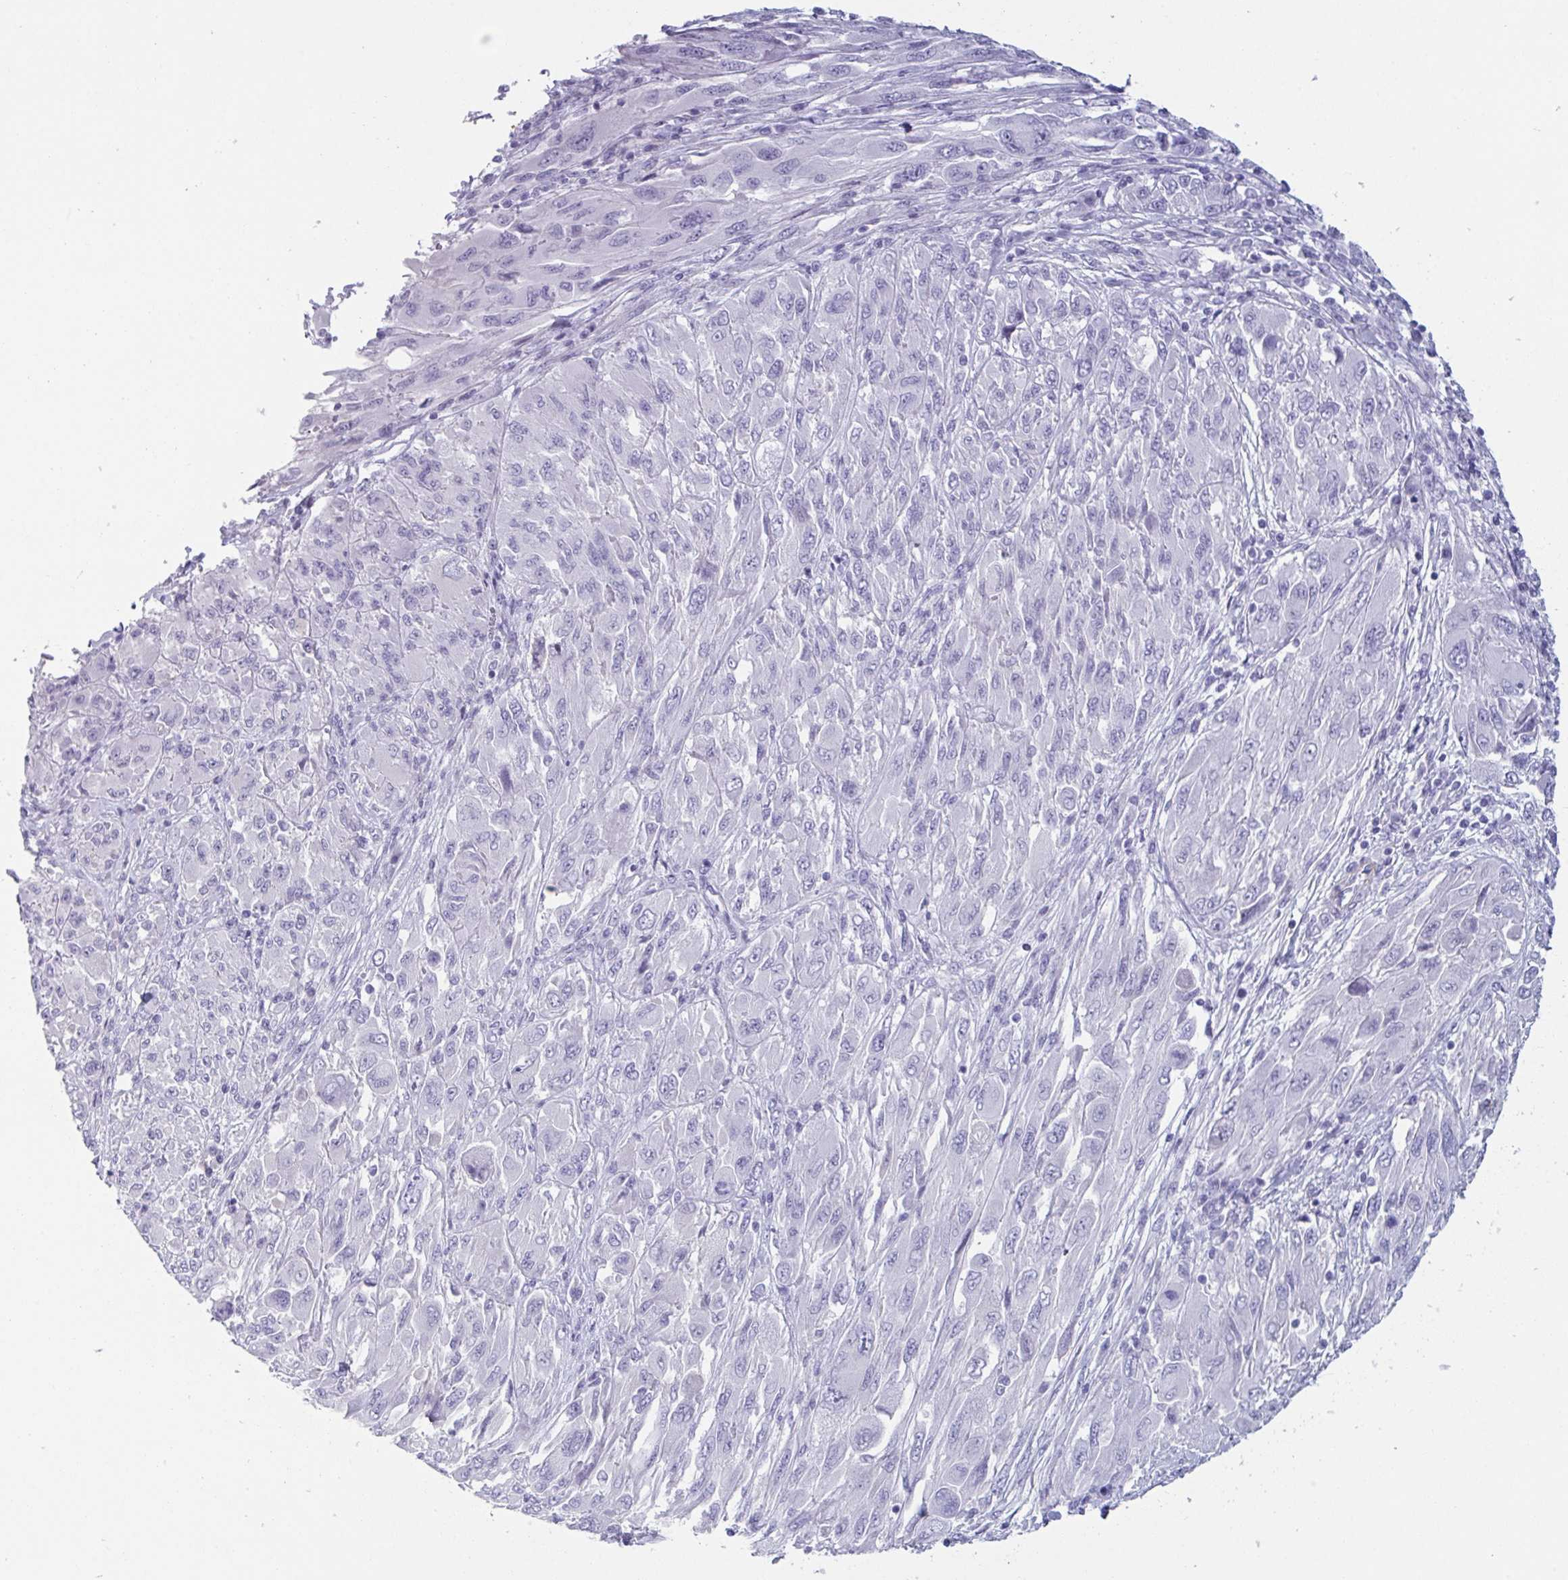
{"staining": {"intensity": "negative", "quantity": "none", "location": "none"}, "tissue": "melanoma", "cell_type": "Tumor cells", "image_type": "cancer", "snomed": [{"axis": "morphology", "description": "Malignant melanoma, NOS"}, {"axis": "topography", "description": "Skin"}], "caption": "The micrograph shows no significant staining in tumor cells of malignant melanoma.", "gene": "OR5P3", "patient": {"sex": "female", "age": 91}}